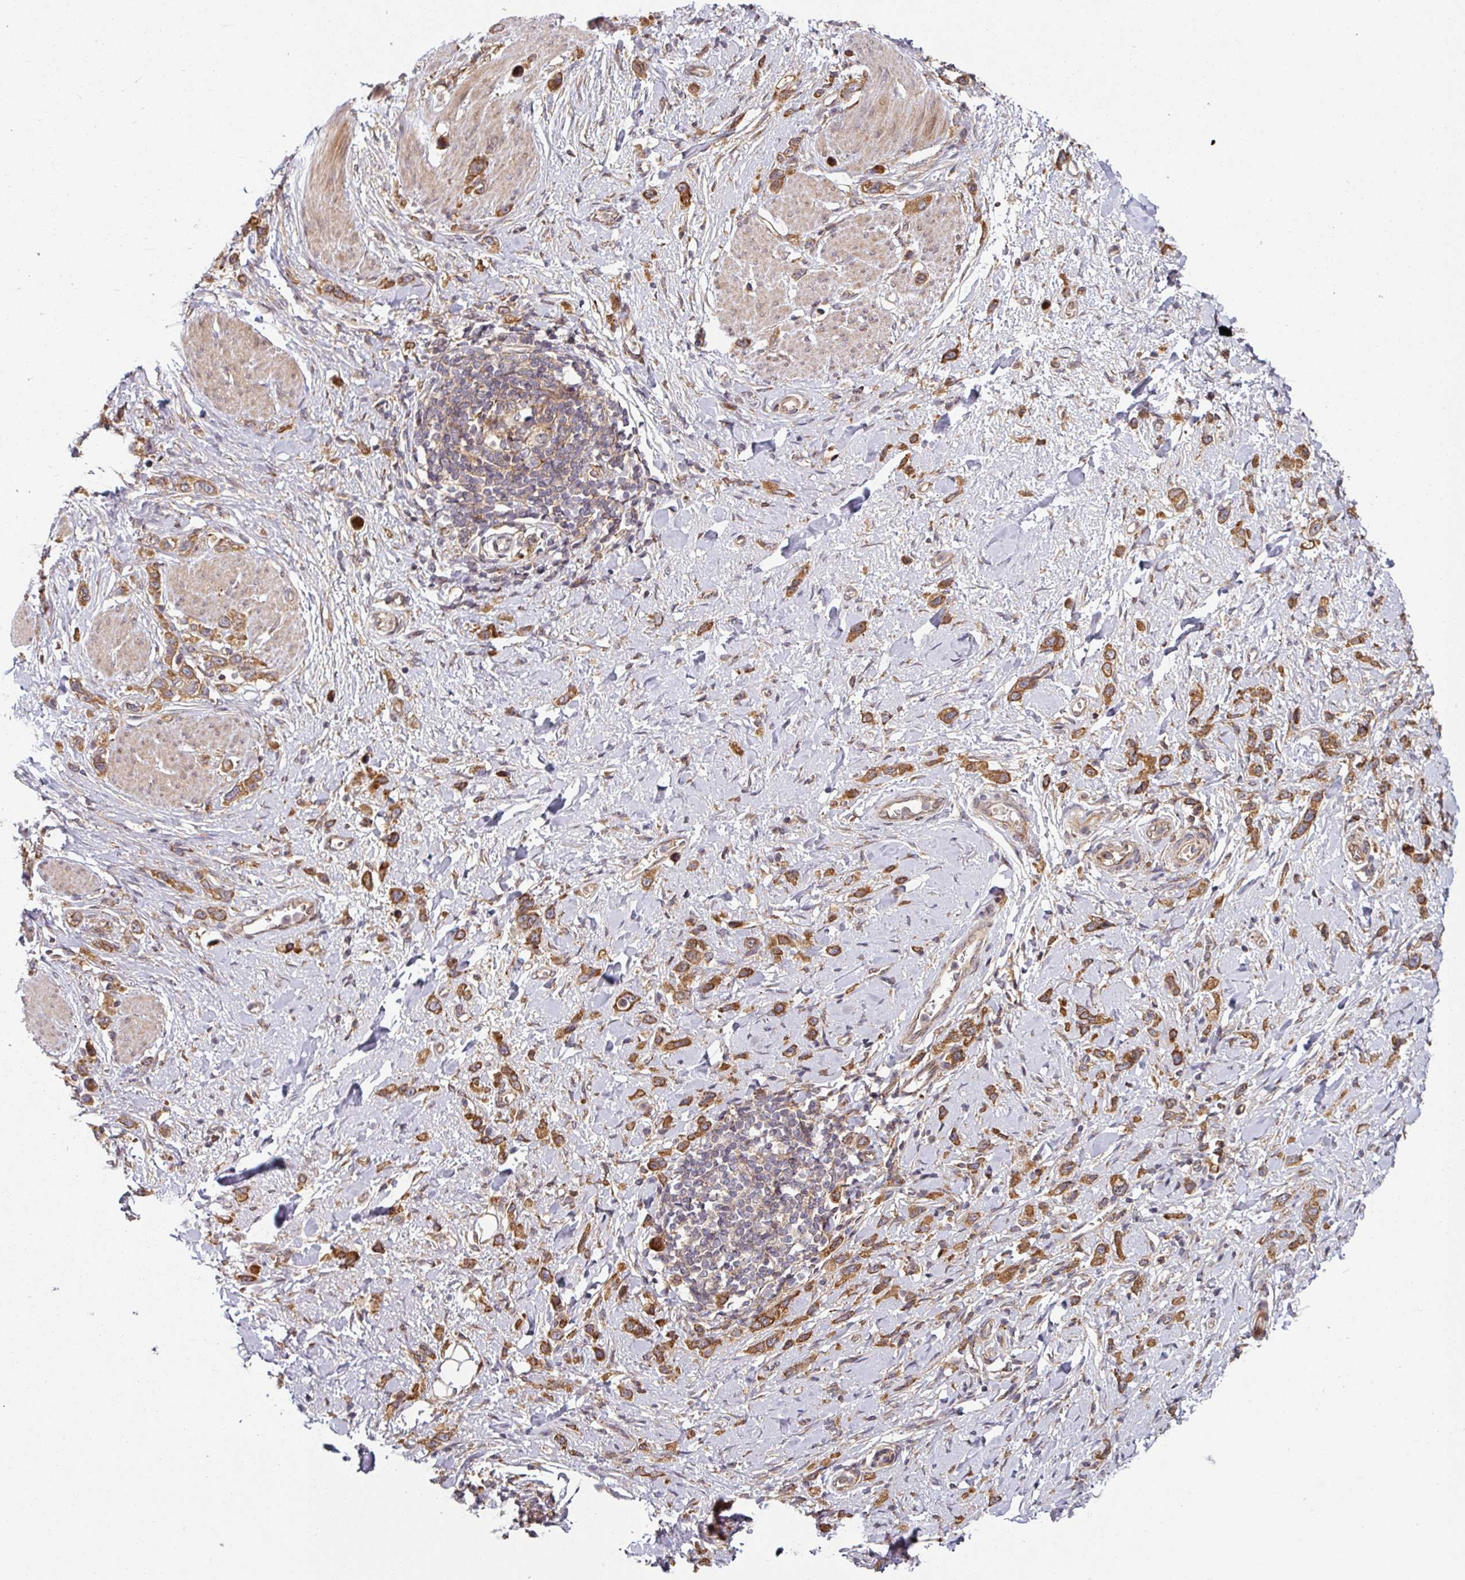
{"staining": {"intensity": "strong", "quantity": ">75%", "location": "cytoplasmic/membranous"}, "tissue": "stomach cancer", "cell_type": "Tumor cells", "image_type": "cancer", "snomed": [{"axis": "morphology", "description": "Adenocarcinoma, NOS"}, {"axis": "topography", "description": "Stomach"}], "caption": "A brown stain labels strong cytoplasmic/membranous positivity of a protein in stomach cancer tumor cells.", "gene": "RAB5A", "patient": {"sex": "female", "age": 65}}